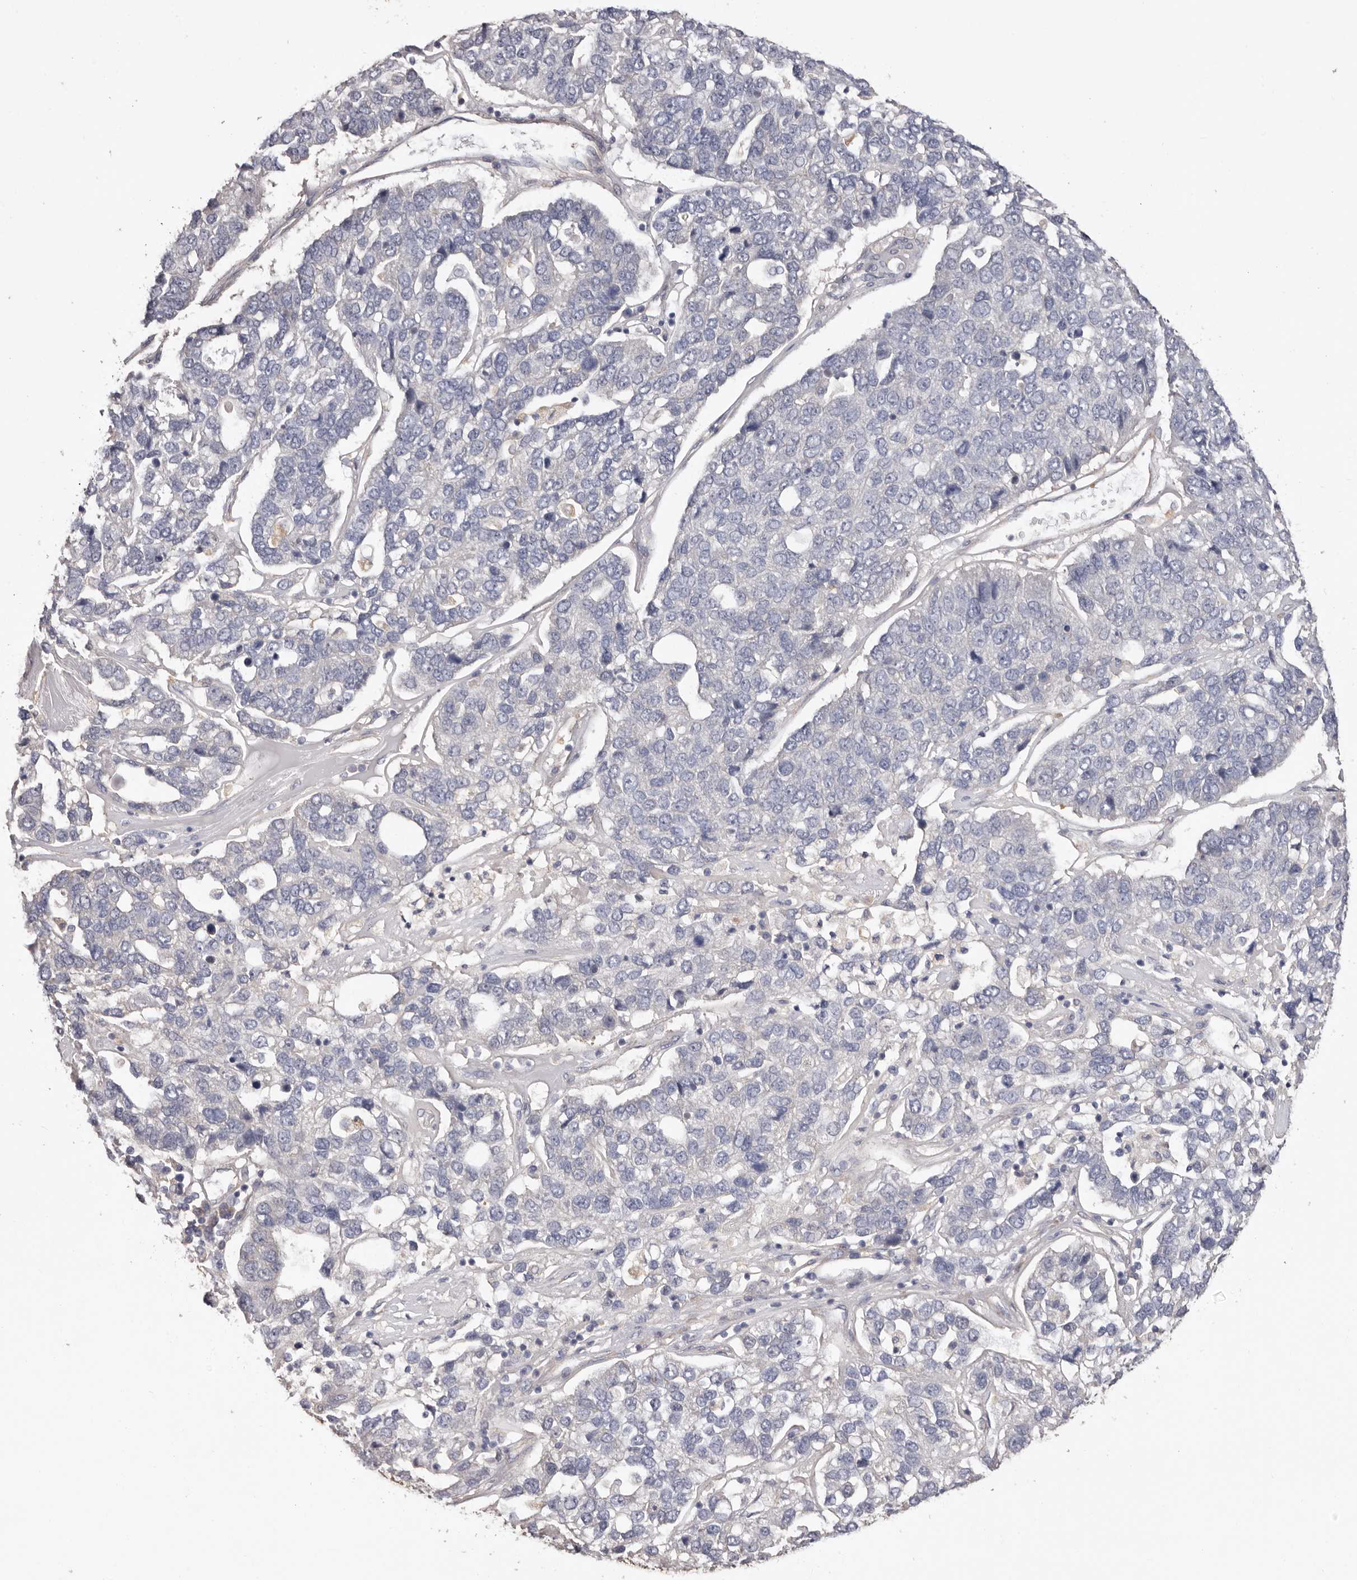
{"staining": {"intensity": "negative", "quantity": "none", "location": "none"}, "tissue": "pancreatic cancer", "cell_type": "Tumor cells", "image_type": "cancer", "snomed": [{"axis": "morphology", "description": "Adenocarcinoma, NOS"}, {"axis": "topography", "description": "Pancreas"}], "caption": "Immunohistochemical staining of human adenocarcinoma (pancreatic) exhibits no significant expression in tumor cells.", "gene": "FAM167B", "patient": {"sex": "female", "age": 61}}